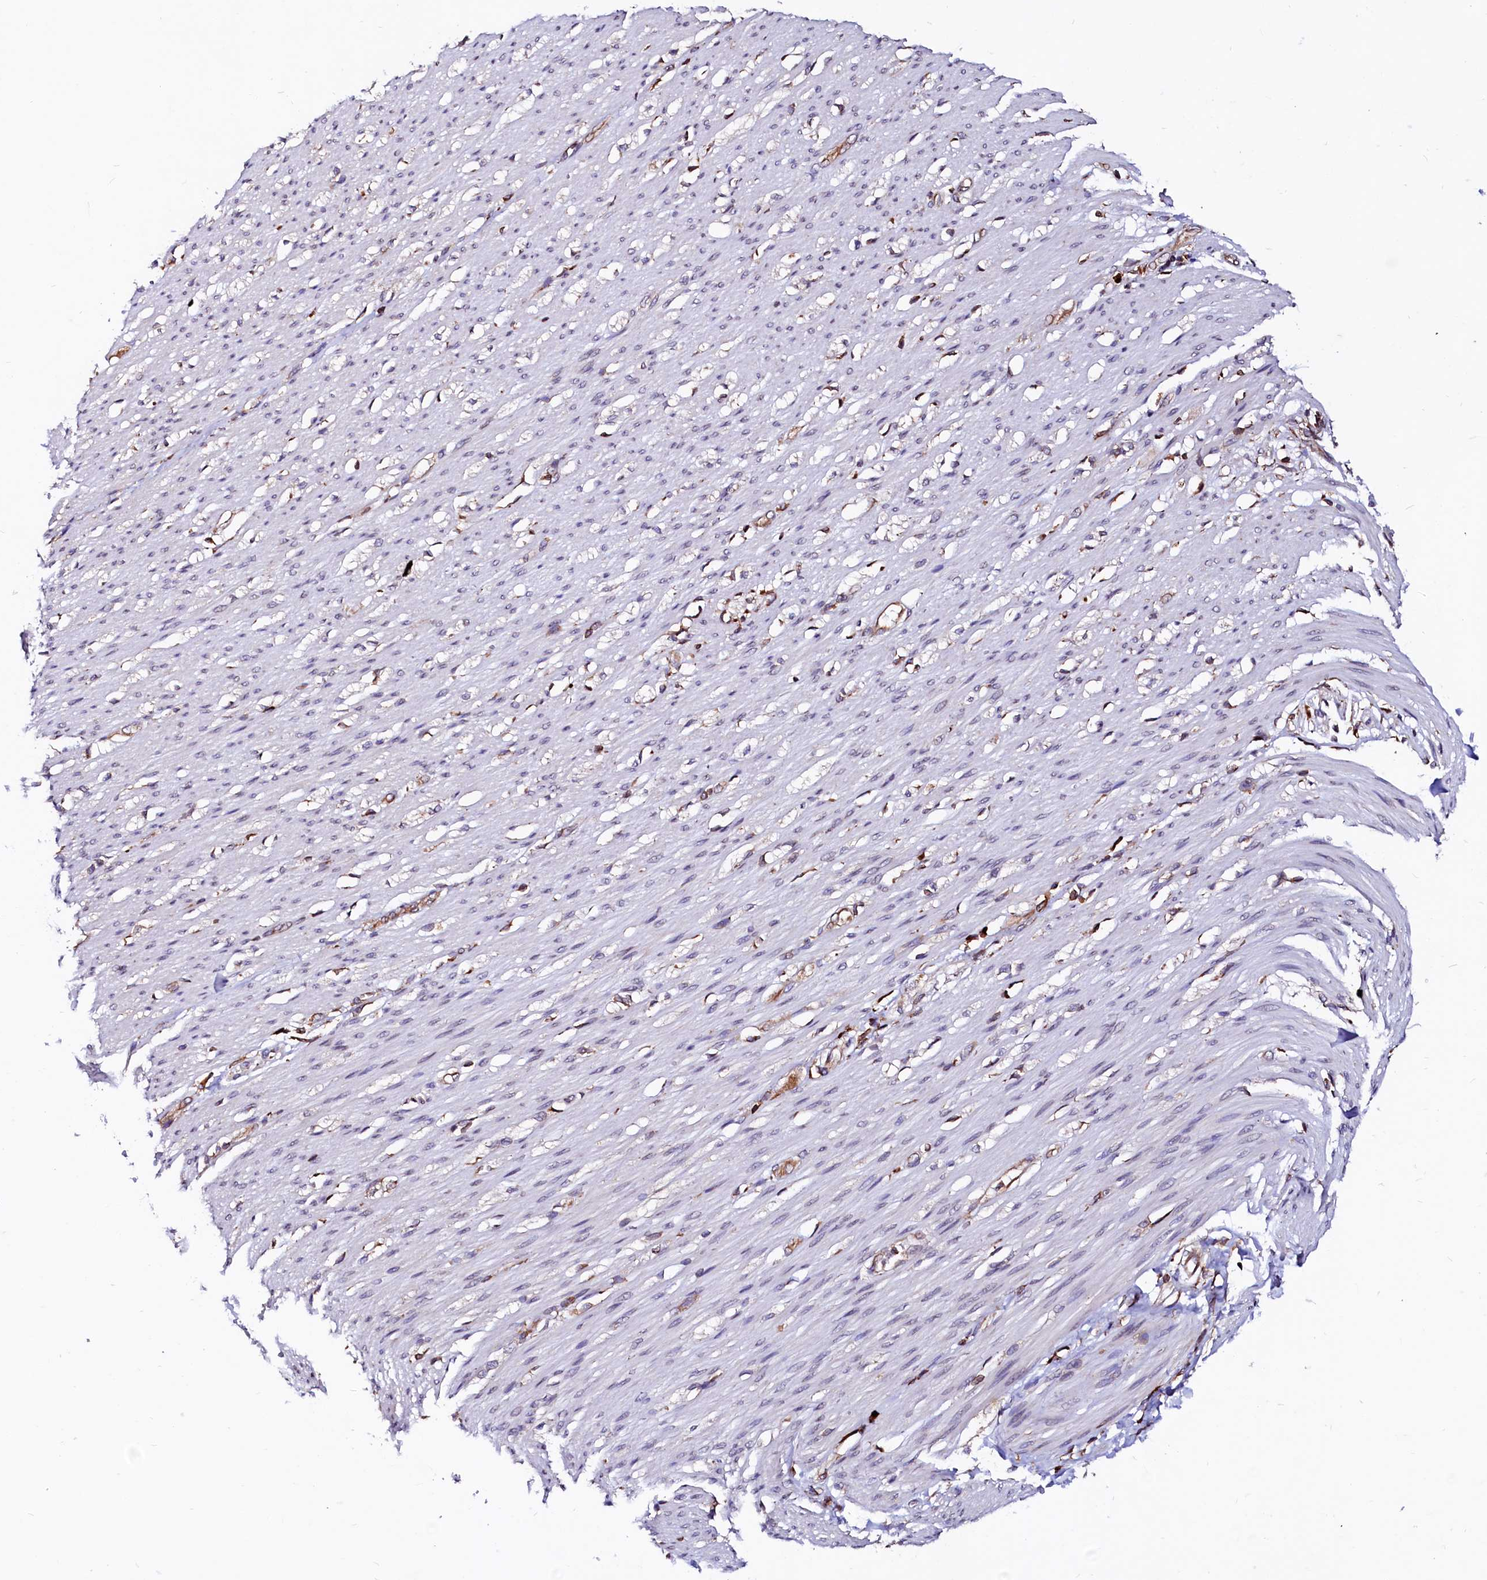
{"staining": {"intensity": "negative", "quantity": "none", "location": "none"}, "tissue": "smooth muscle", "cell_type": "Smooth muscle cells", "image_type": "normal", "snomed": [{"axis": "morphology", "description": "Normal tissue, NOS"}, {"axis": "morphology", "description": "Adenocarcinoma, NOS"}, {"axis": "topography", "description": "Colon"}, {"axis": "topography", "description": "Peripheral nerve tissue"}], "caption": "Smooth muscle cells show no significant protein staining in benign smooth muscle. The staining was performed using DAB (3,3'-diaminobenzidine) to visualize the protein expression in brown, while the nuclei were stained in blue with hematoxylin (Magnification: 20x).", "gene": "DERL1", "patient": {"sex": "male", "age": 14}}